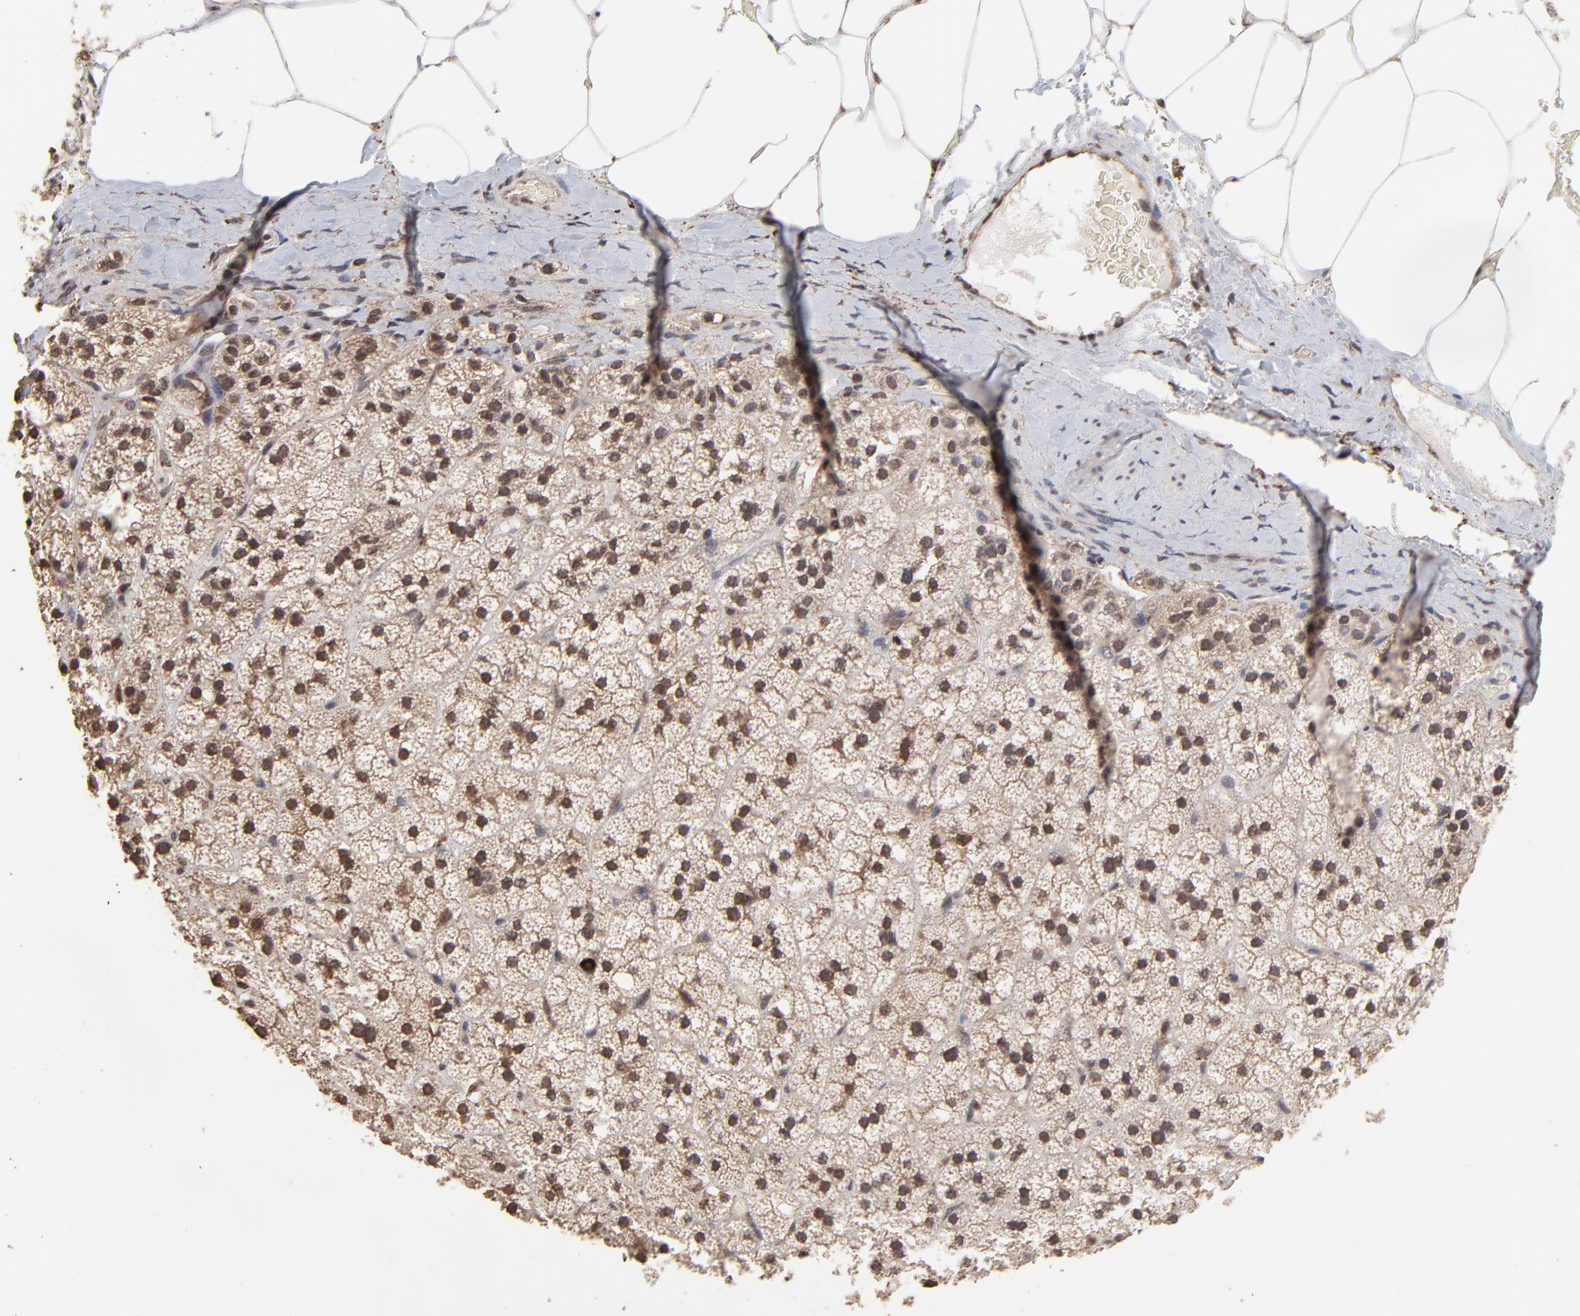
{"staining": {"intensity": "moderate", "quantity": ">75%", "location": "nuclear"}, "tissue": "adrenal gland", "cell_type": "Glandular cells", "image_type": "normal", "snomed": [{"axis": "morphology", "description": "Normal tissue, NOS"}, {"axis": "topography", "description": "Adrenal gland"}], "caption": "This histopathology image displays normal adrenal gland stained with IHC to label a protein in brown. The nuclear of glandular cells show moderate positivity for the protein. Nuclei are counter-stained blue.", "gene": "CHM", "patient": {"sex": "male", "age": 35}}